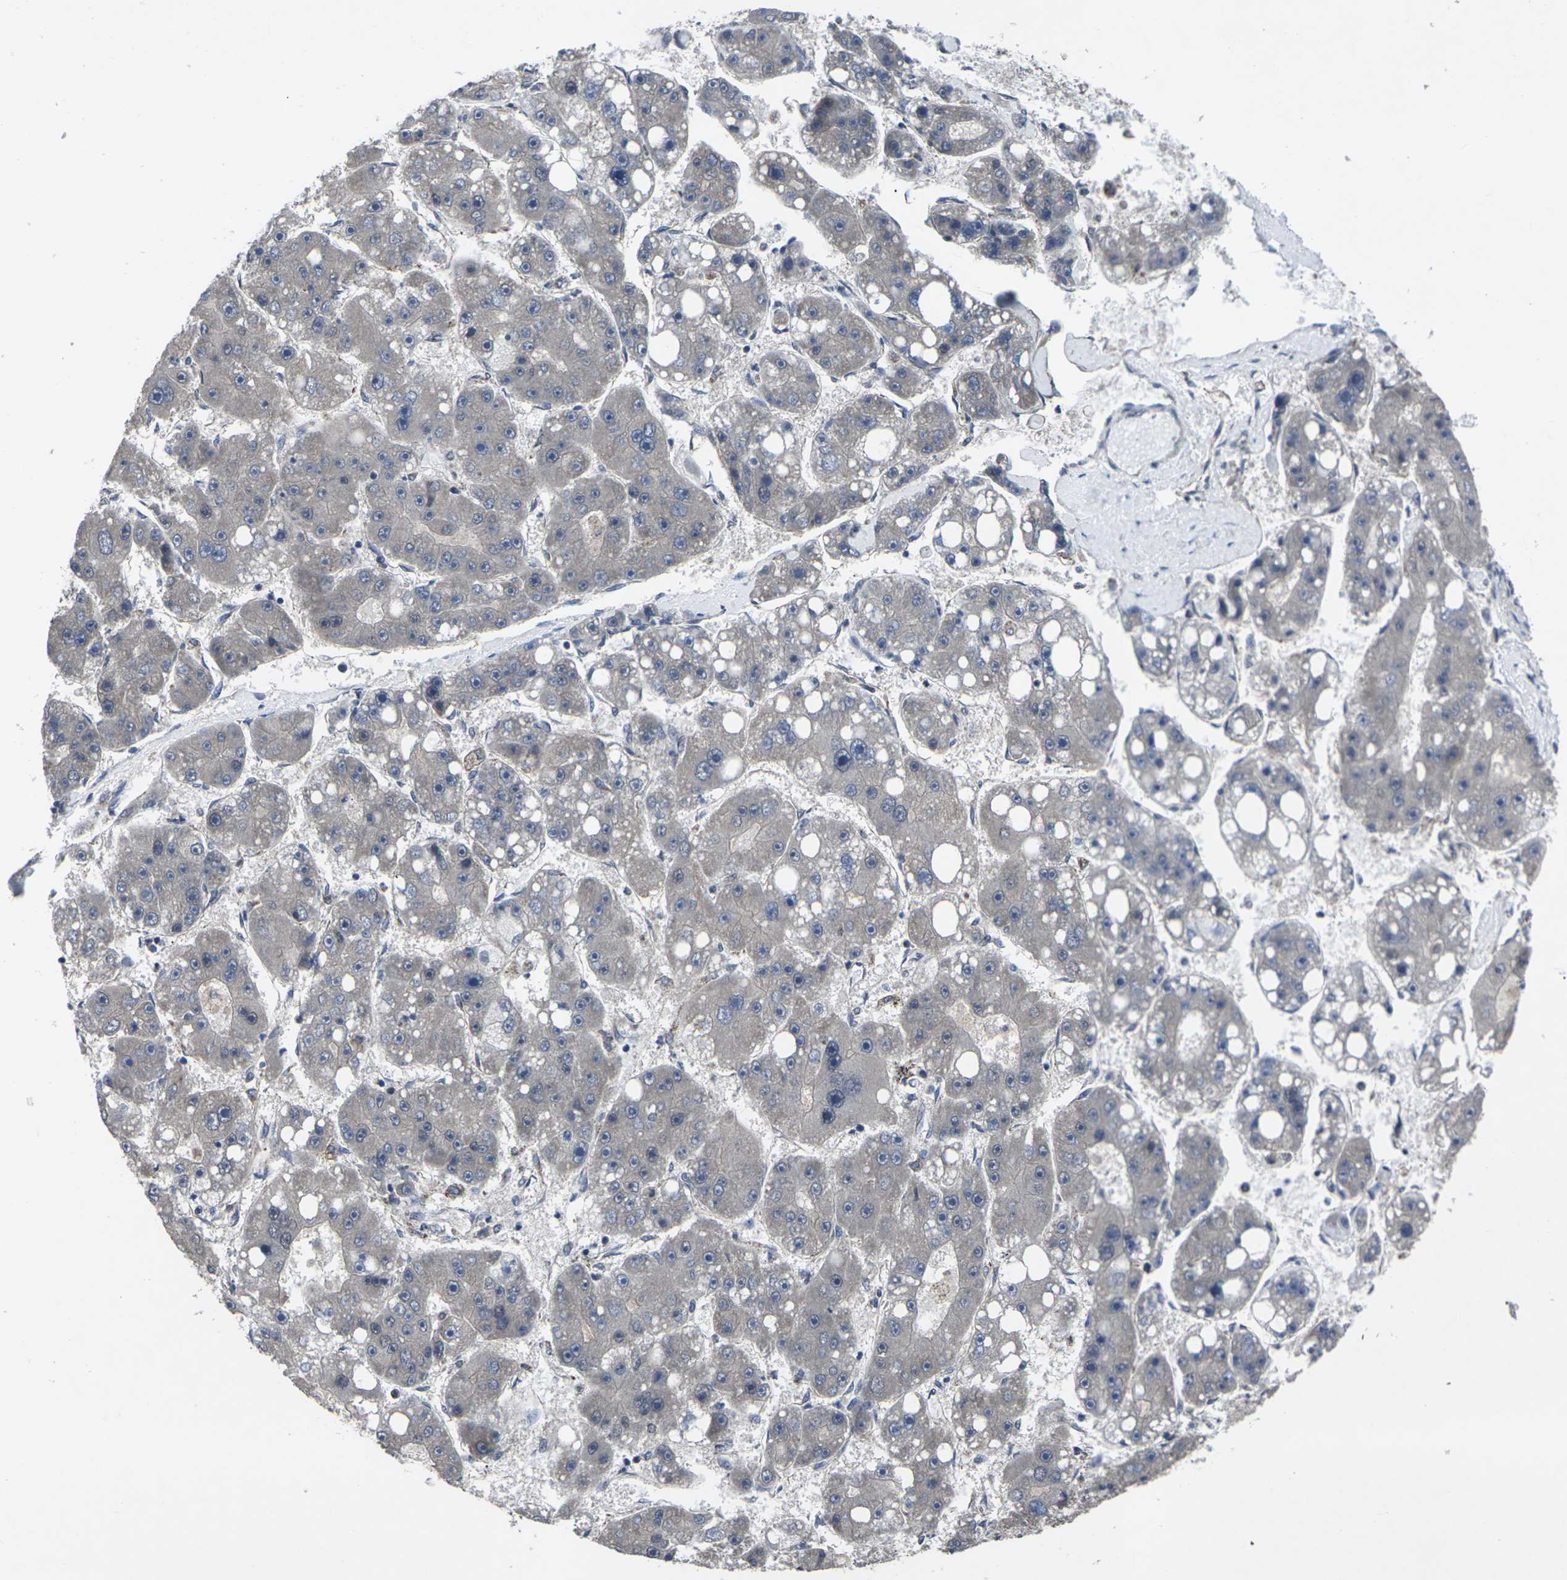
{"staining": {"intensity": "negative", "quantity": "none", "location": "none"}, "tissue": "liver cancer", "cell_type": "Tumor cells", "image_type": "cancer", "snomed": [{"axis": "morphology", "description": "Carcinoma, Hepatocellular, NOS"}, {"axis": "topography", "description": "Liver"}], "caption": "Tumor cells show no significant positivity in hepatocellular carcinoma (liver). Brightfield microscopy of IHC stained with DAB (3,3'-diaminobenzidine) (brown) and hematoxylin (blue), captured at high magnification.", "gene": "MAPKAPK2", "patient": {"sex": "female", "age": 61}}